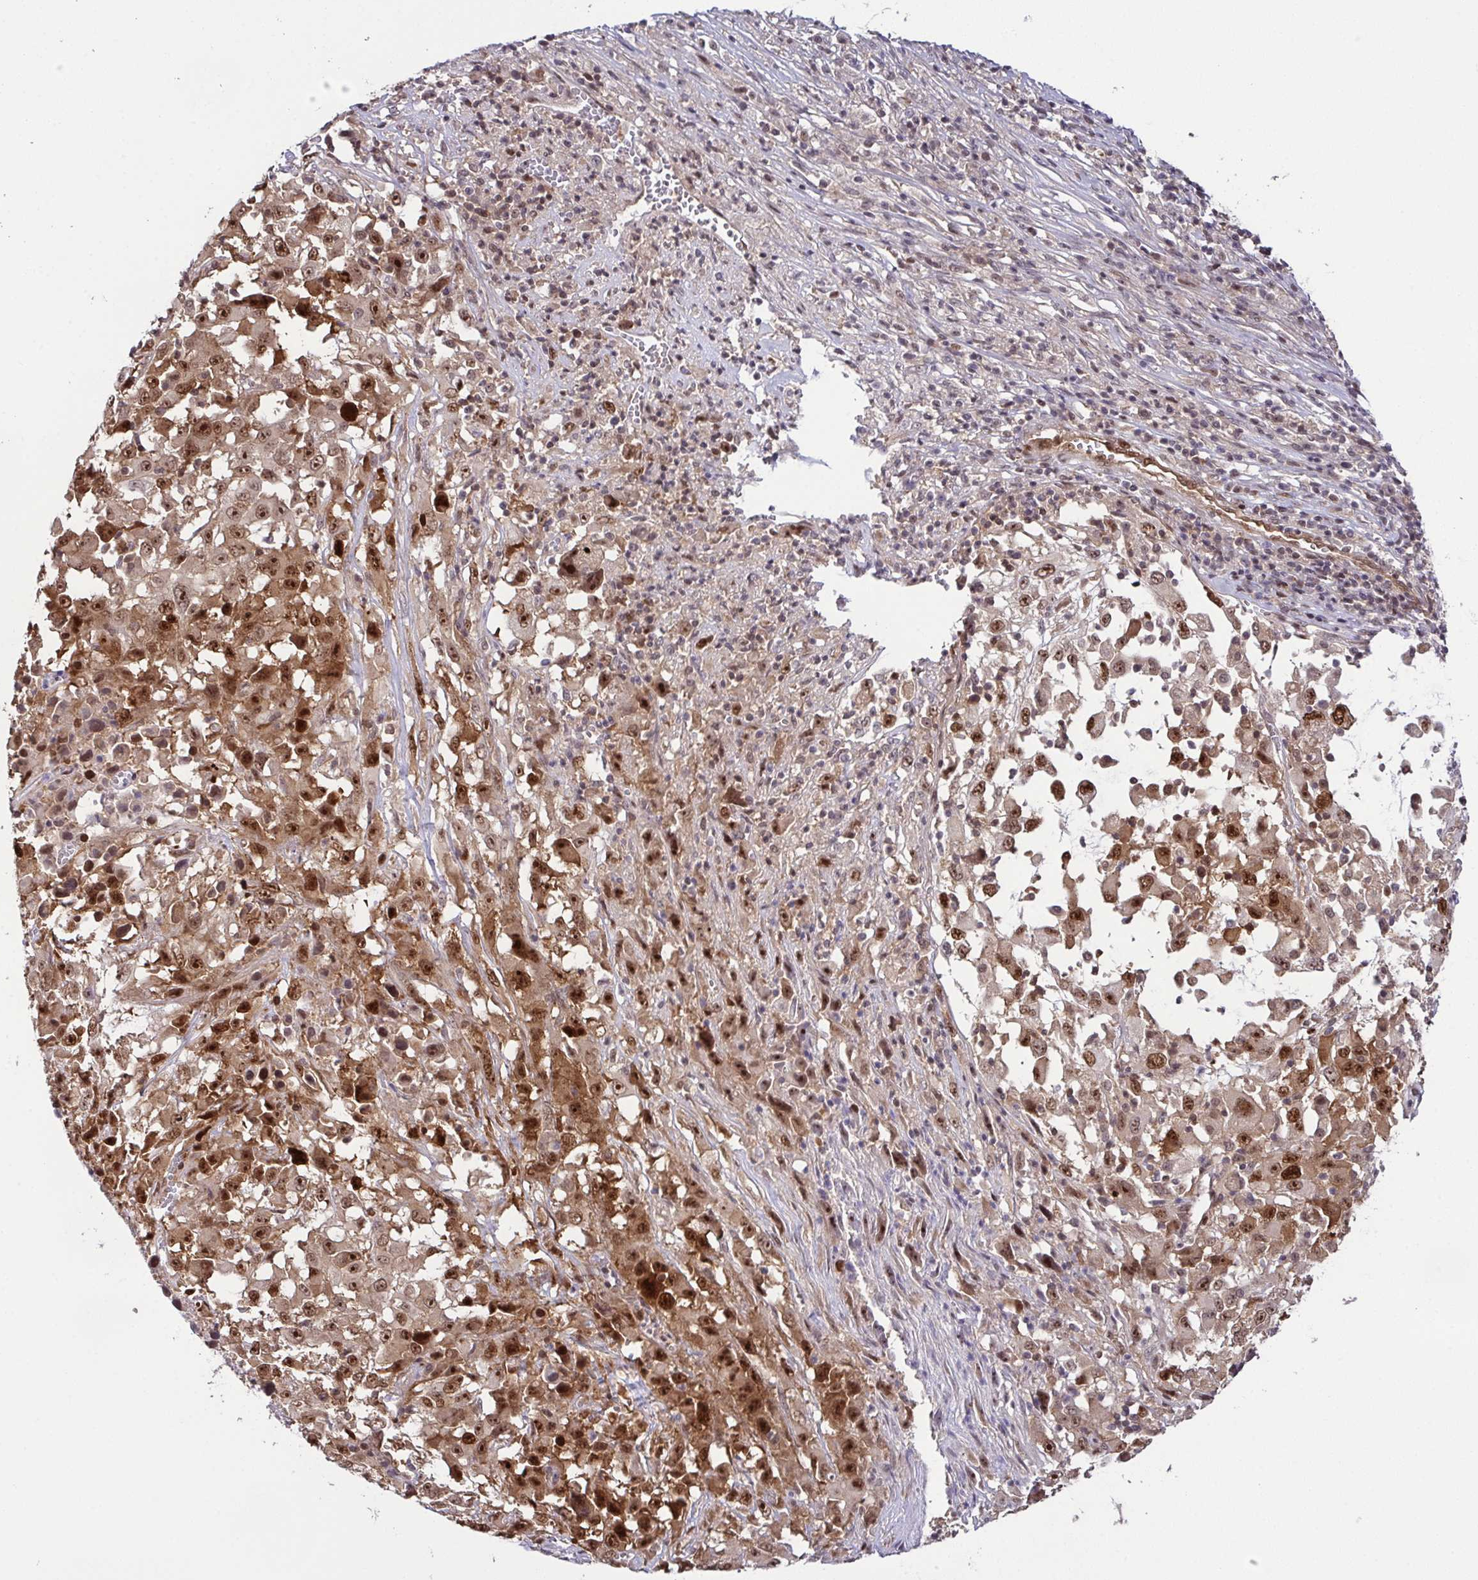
{"staining": {"intensity": "moderate", "quantity": ">75%", "location": "nuclear"}, "tissue": "melanoma", "cell_type": "Tumor cells", "image_type": "cancer", "snomed": [{"axis": "morphology", "description": "Malignant melanoma, Metastatic site"}, {"axis": "topography", "description": "Soft tissue"}], "caption": "An immunohistochemistry (IHC) histopathology image of tumor tissue is shown. Protein staining in brown shows moderate nuclear positivity in malignant melanoma (metastatic site) within tumor cells. (DAB = brown stain, brightfield microscopy at high magnification).", "gene": "DNAJB1", "patient": {"sex": "male", "age": 50}}